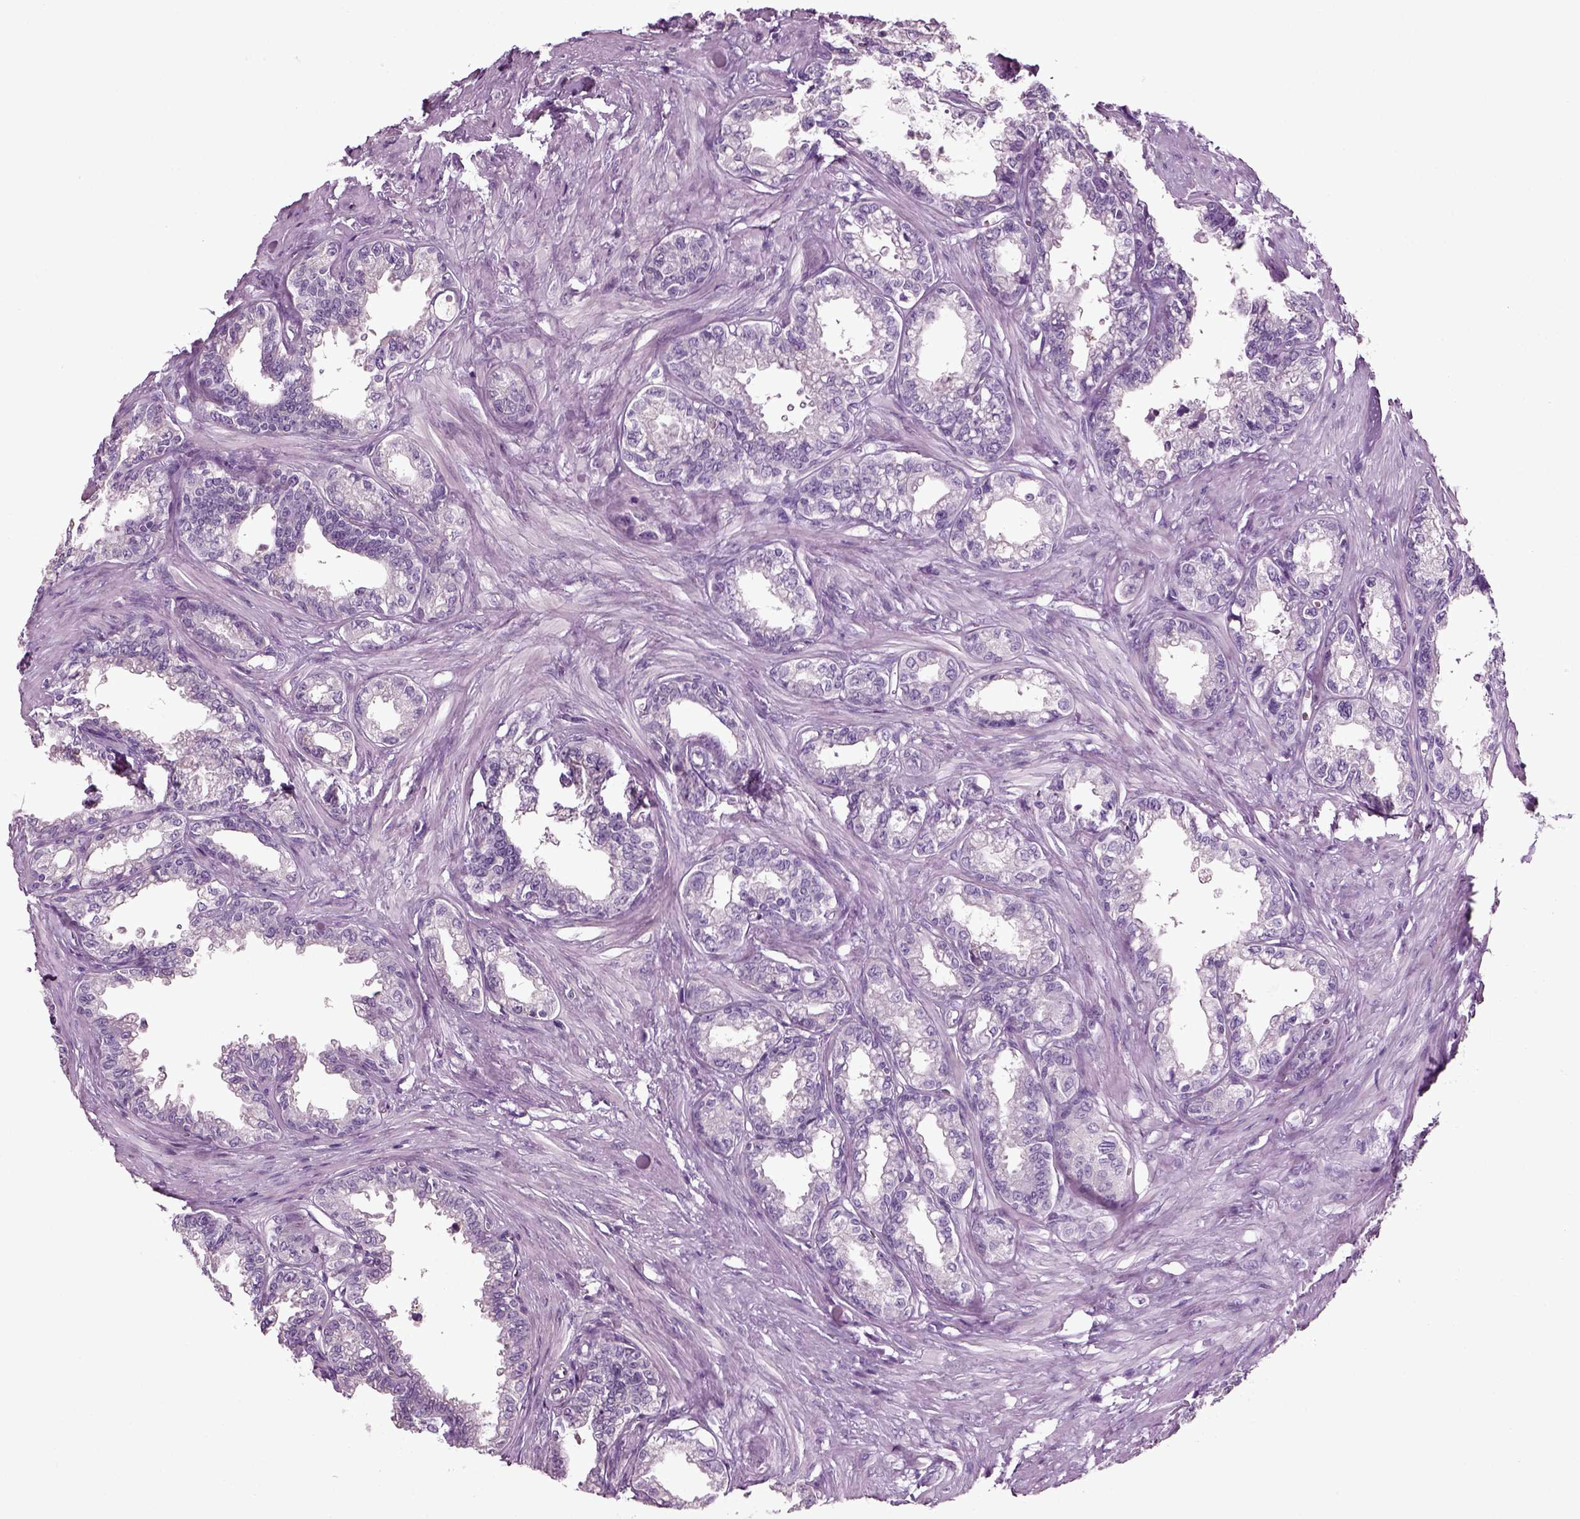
{"staining": {"intensity": "negative", "quantity": "none", "location": "none"}, "tissue": "seminal vesicle", "cell_type": "Glandular cells", "image_type": "normal", "snomed": [{"axis": "morphology", "description": "Normal tissue, NOS"}, {"axis": "morphology", "description": "Urothelial carcinoma, NOS"}, {"axis": "topography", "description": "Urinary bladder"}, {"axis": "topography", "description": "Seminal veicle"}], "caption": "Photomicrograph shows no significant protein positivity in glandular cells of benign seminal vesicle. (DAB (3,3'-diaminobenzidine) IHC with hematoxylin counter stain).", "gene": "DEFB118", "patient": {"sex": "male", "age": 76}}